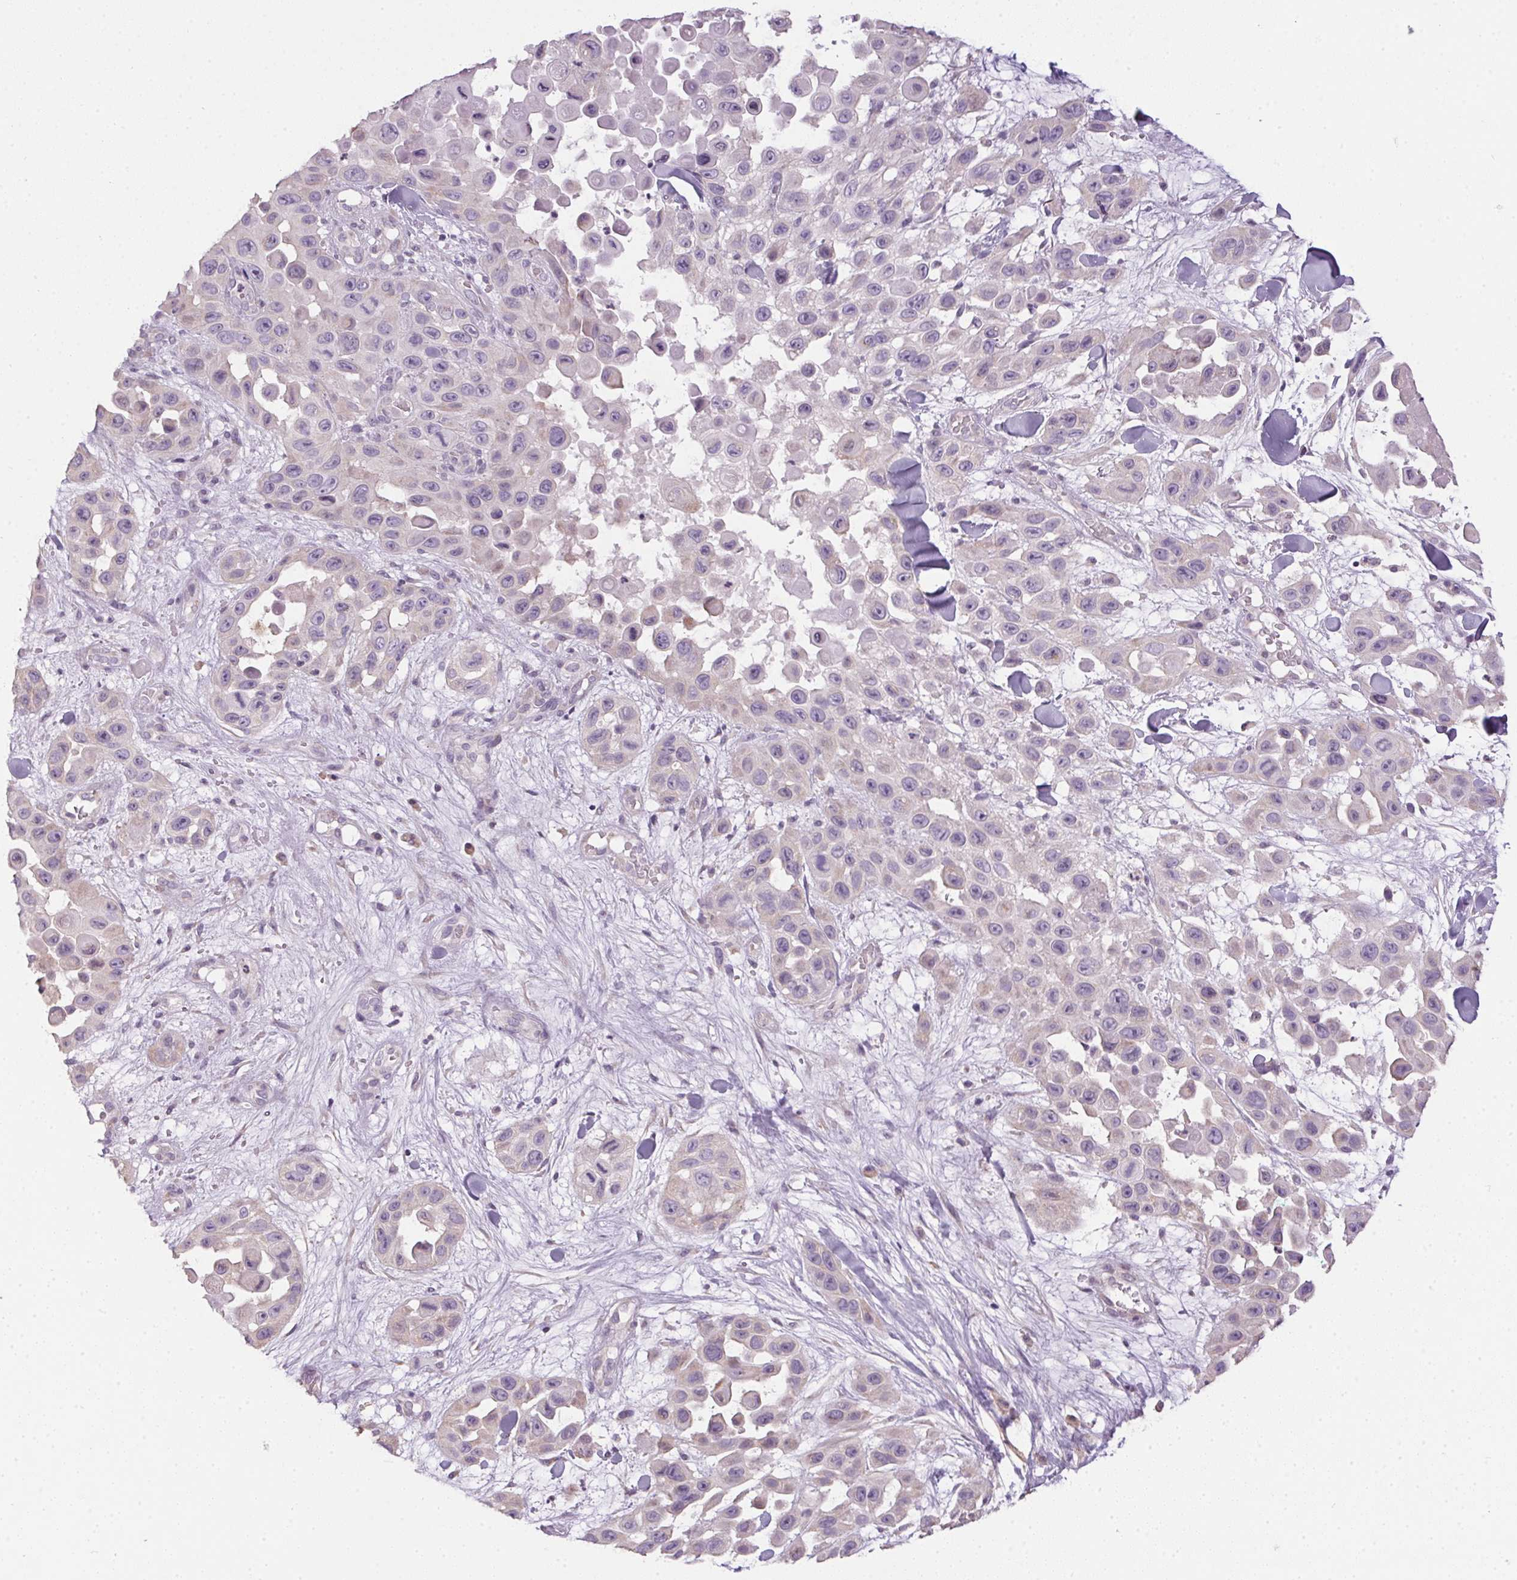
{"staining": {"intensity": "negative", "quantity": "none", "location": "none"}, "tissue": "skin cancer", "cell_type": "Tumor cells", "image_type": "cancer", "snomed": [{"axis": "morphology", "description": "Squamous cell carcinoma, NOS"}, {"axis": "topography", "description": "Skin"}], "caption": "The histopathology image displays no staining of tumor cells in squamous cell carcinoma (skin).", "gene": "SPACA9", "patient": {"sex": "male", "age": 81}}